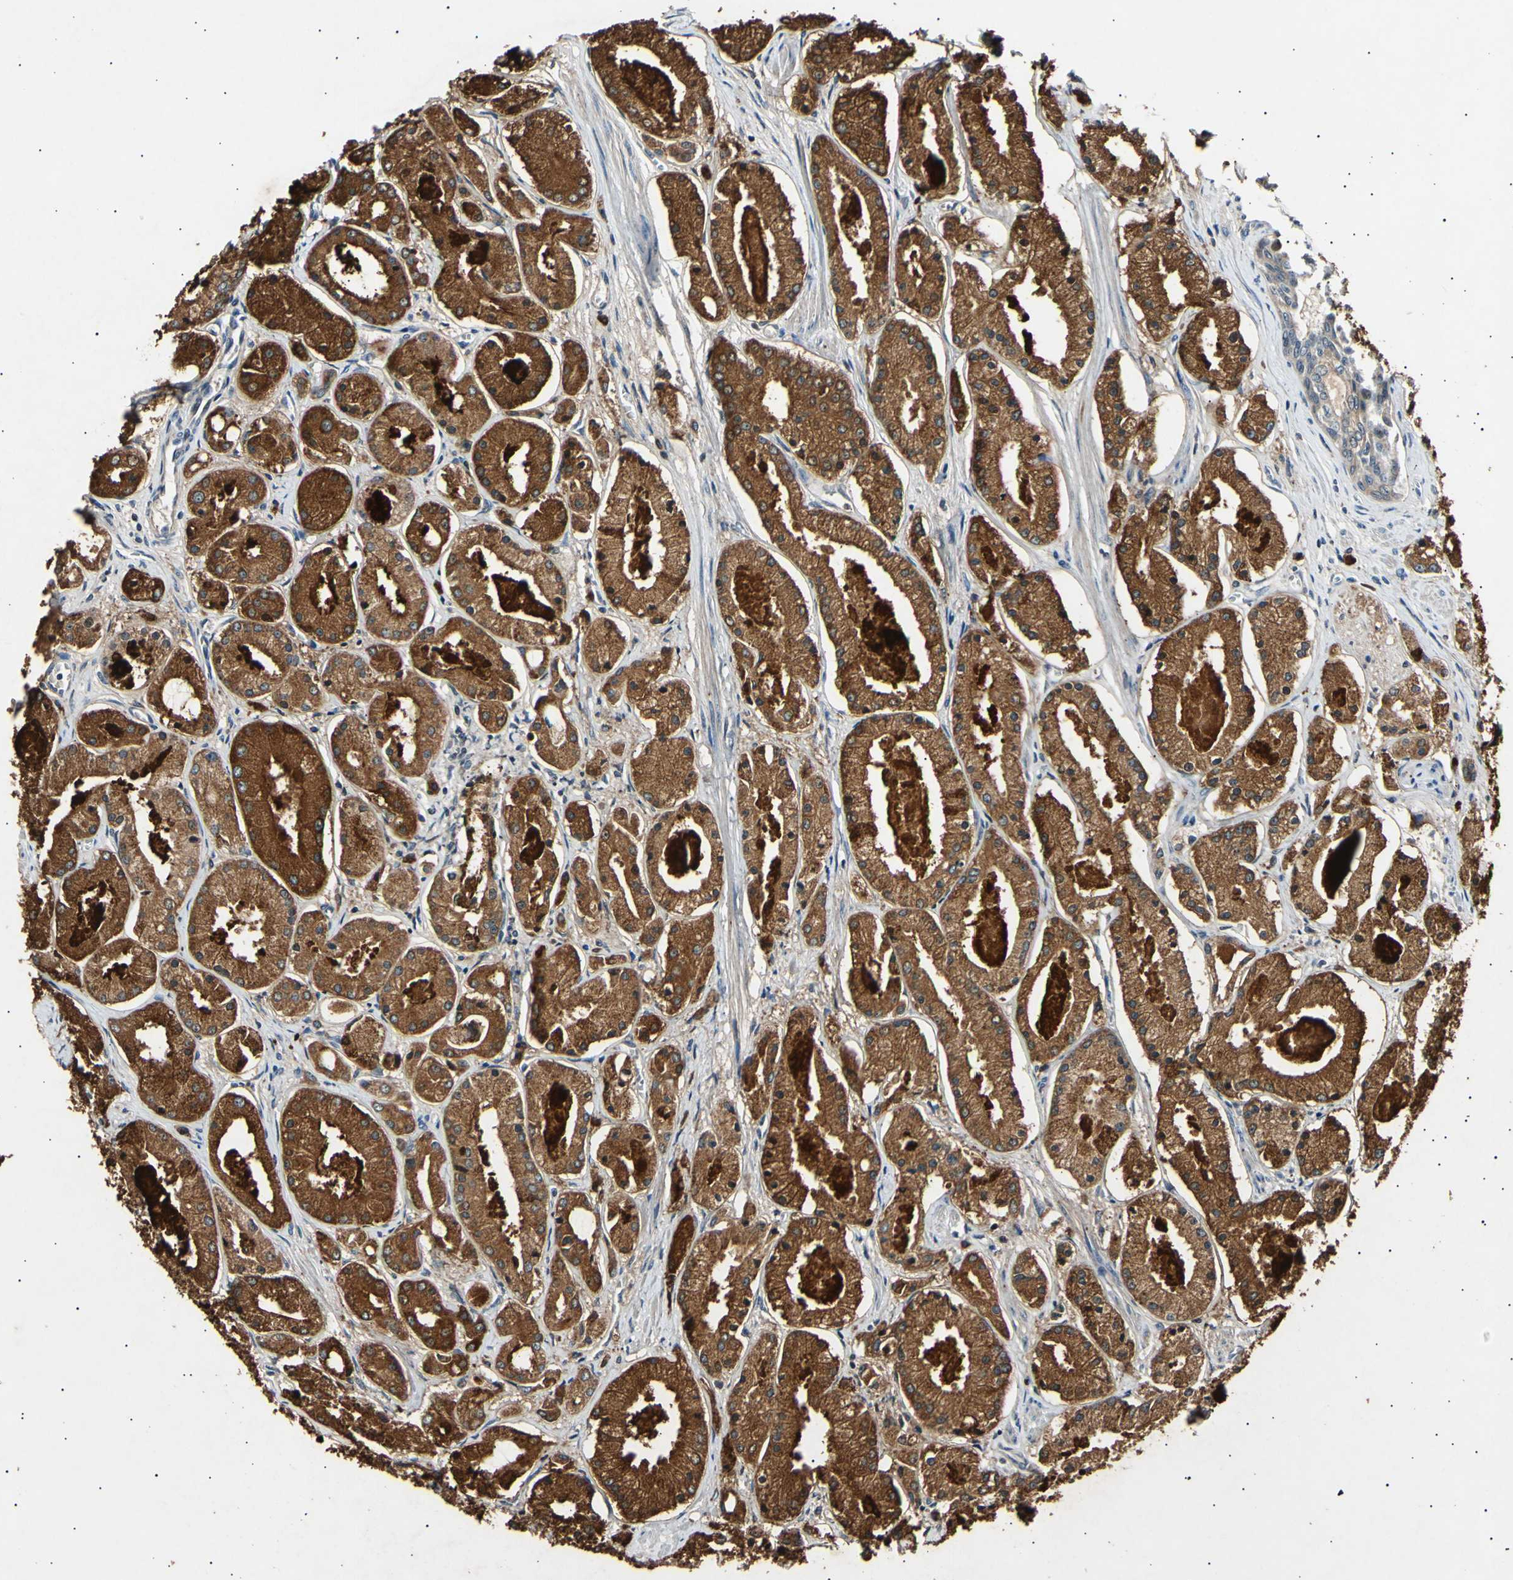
{"staining": {"intensity": "strong", "quantity": ">75%", "location": "cytoplasmic/membranous"}, "tissue": "prostate cancer", "cell_type": "Tumor cells", "image_type": "cancer", "snomed": [{"axis": "morphology", "description": "Adenocarcinoma, High grade"}, {"axis": "topography", "description": "Prostate"}], "caption": "This micrograph displays IHC staining of human adenocarcinoma (high-grade) (prostate), with high strong cytoplasmic/membranous staining in about >75% of tumor cells.", "gene": "ADCY3", "patient": {"sex": "male", "age": 66}}